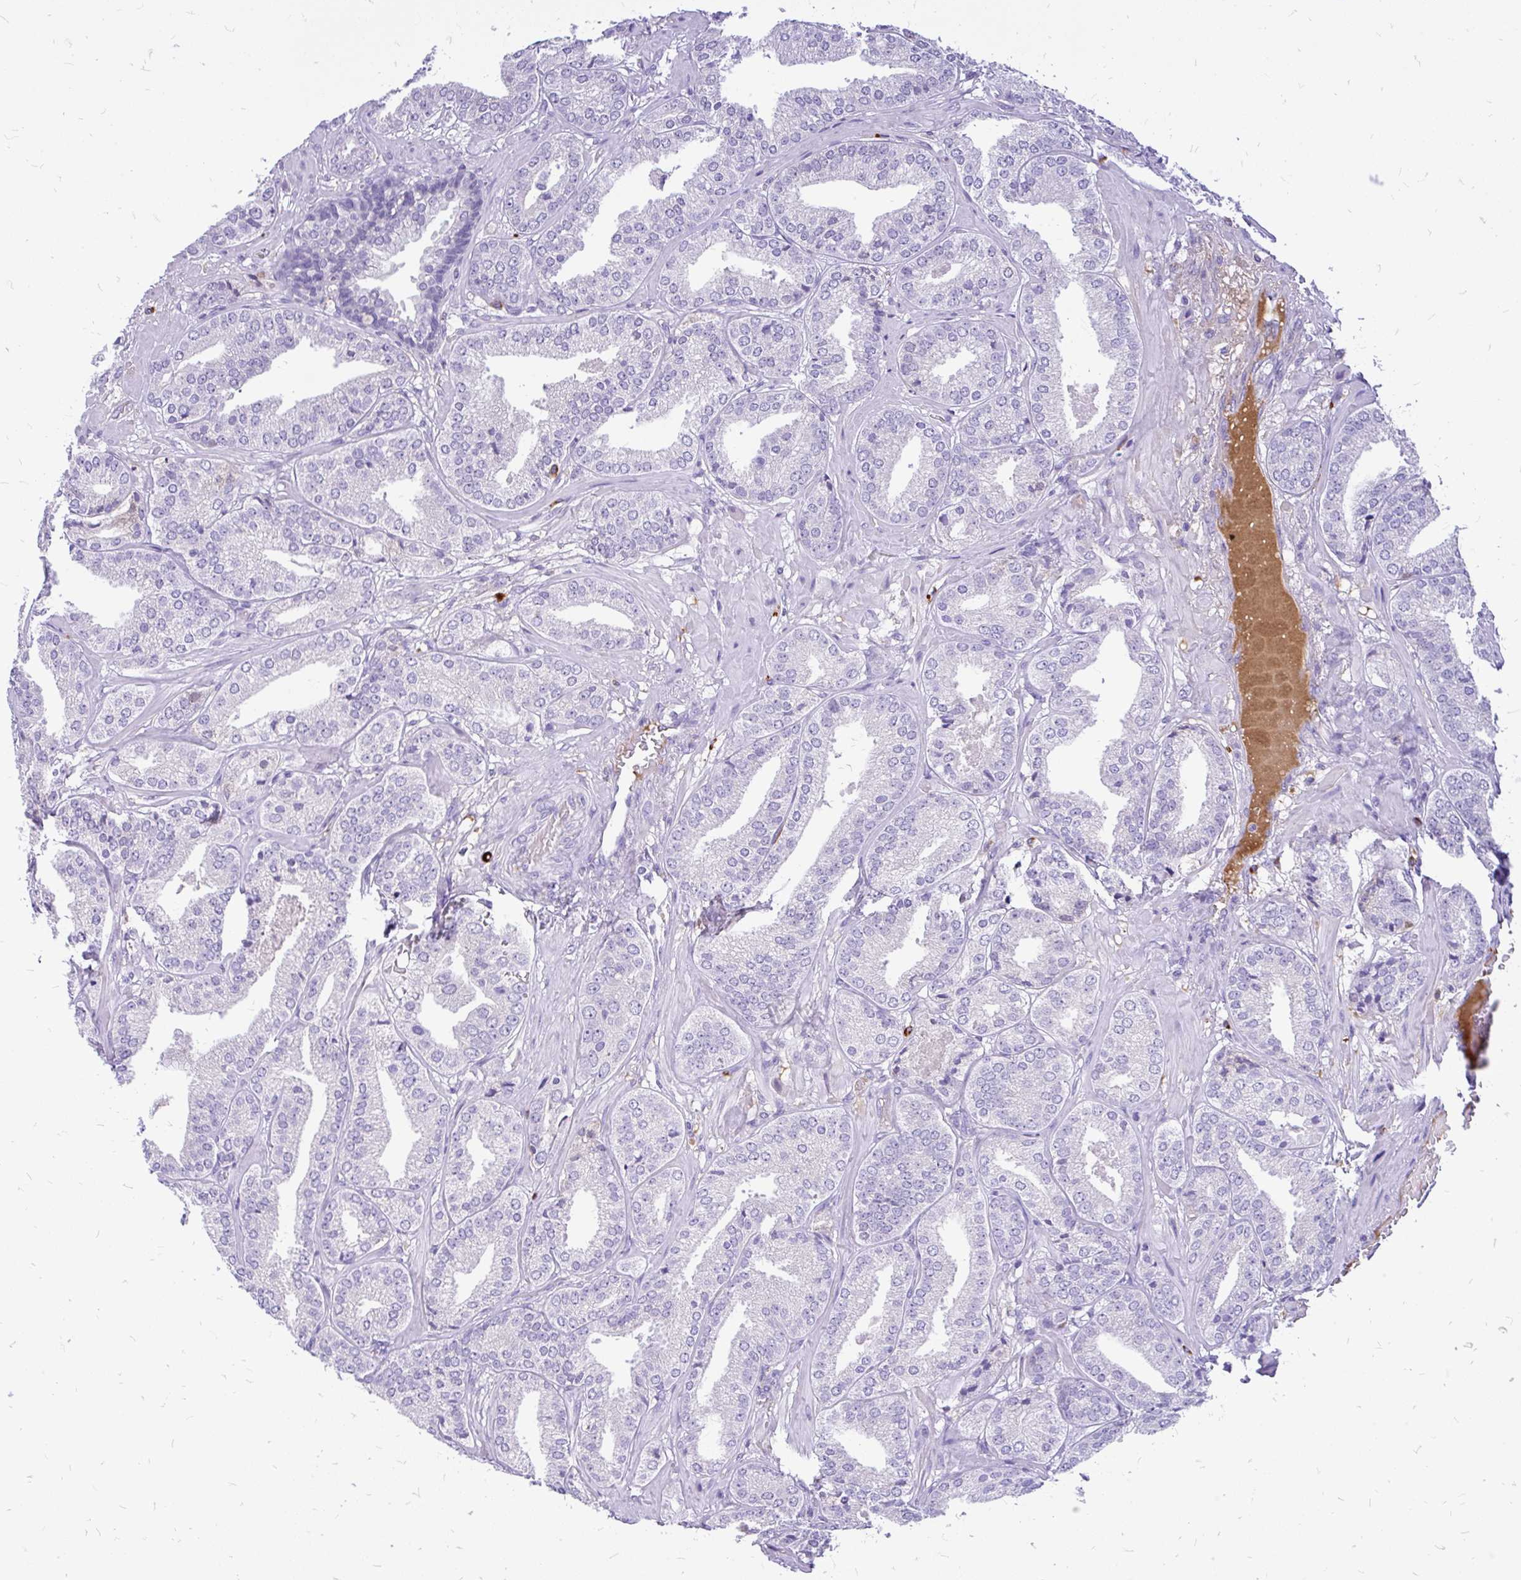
{"staining": {"intensity": "negative", "quantity": "none", "location": "none"}, "tissue": "prostate cancer", "cell_type": "Tumor cells", "image_type": "cancer", "snomed": [{"axis": "morphology", "description": "Adenocarcinoma, High grade"}, {"axis": "topography", "description": "Prostate"}], "caption": "A histopathology image of prostate high-grade adenocarcinoma stained for a protein exhibits no brown staining in tumor cells.", "gene": "MAP1LC3A", "patient": {"sex": "male", "age": 63}}